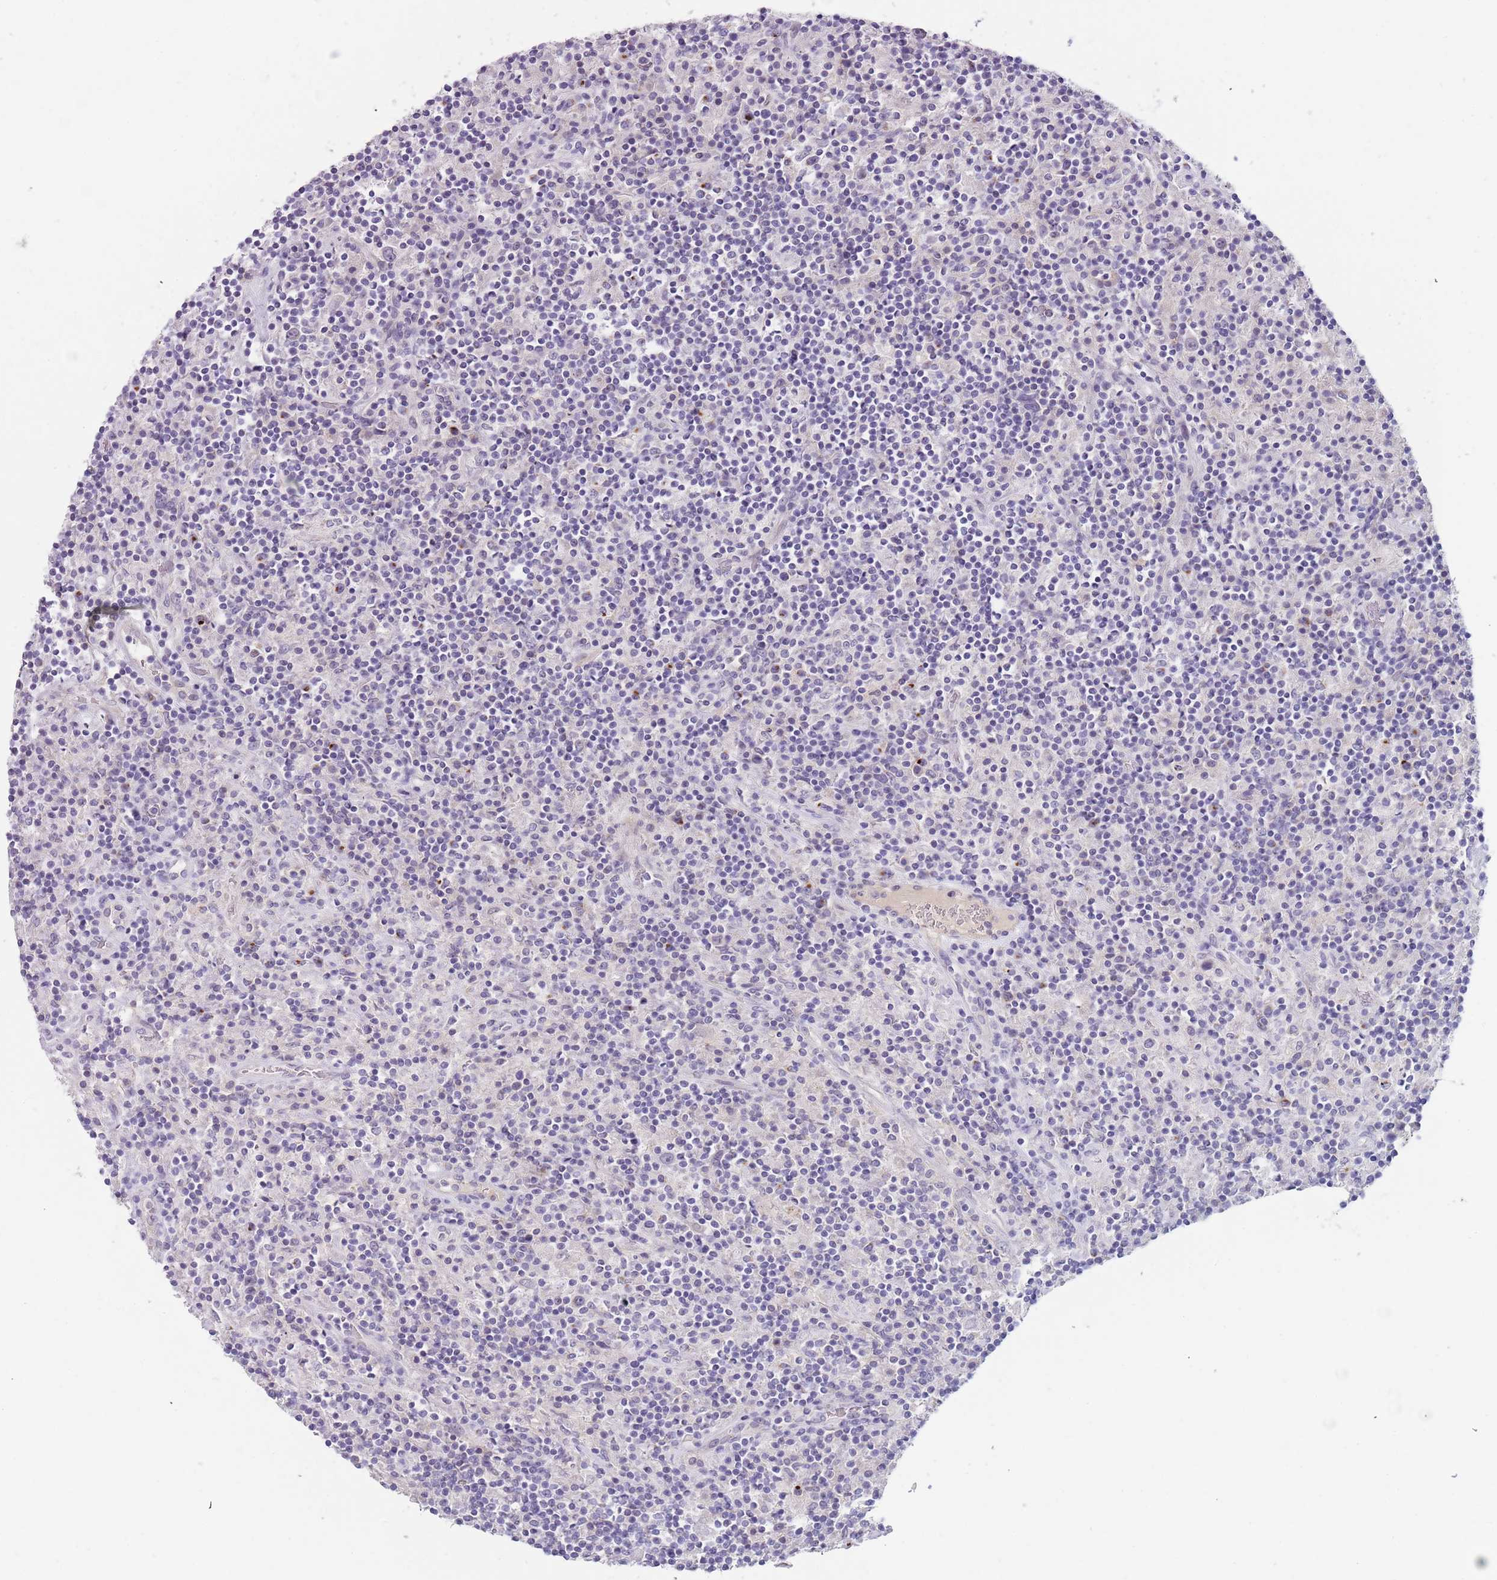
{"staining": {"intensity": "negative", "quantity": "none", "location": "none"}, "tissue": "lymphoma", "cell_type": "Tumor cells", "image_type": "cancer", "snomed": [{"axis": "morphology", "description": "Hodgkin's disease, NOS"}, {"axis": "topography", "description": "Lymph node"}], "caption": "High power microscopy micrograph of an IHC image of lymphoma, revealing no significant expression in tumor cells.", "gene": "C2CD3", "patient": {"sex": "male", "age": 70}}